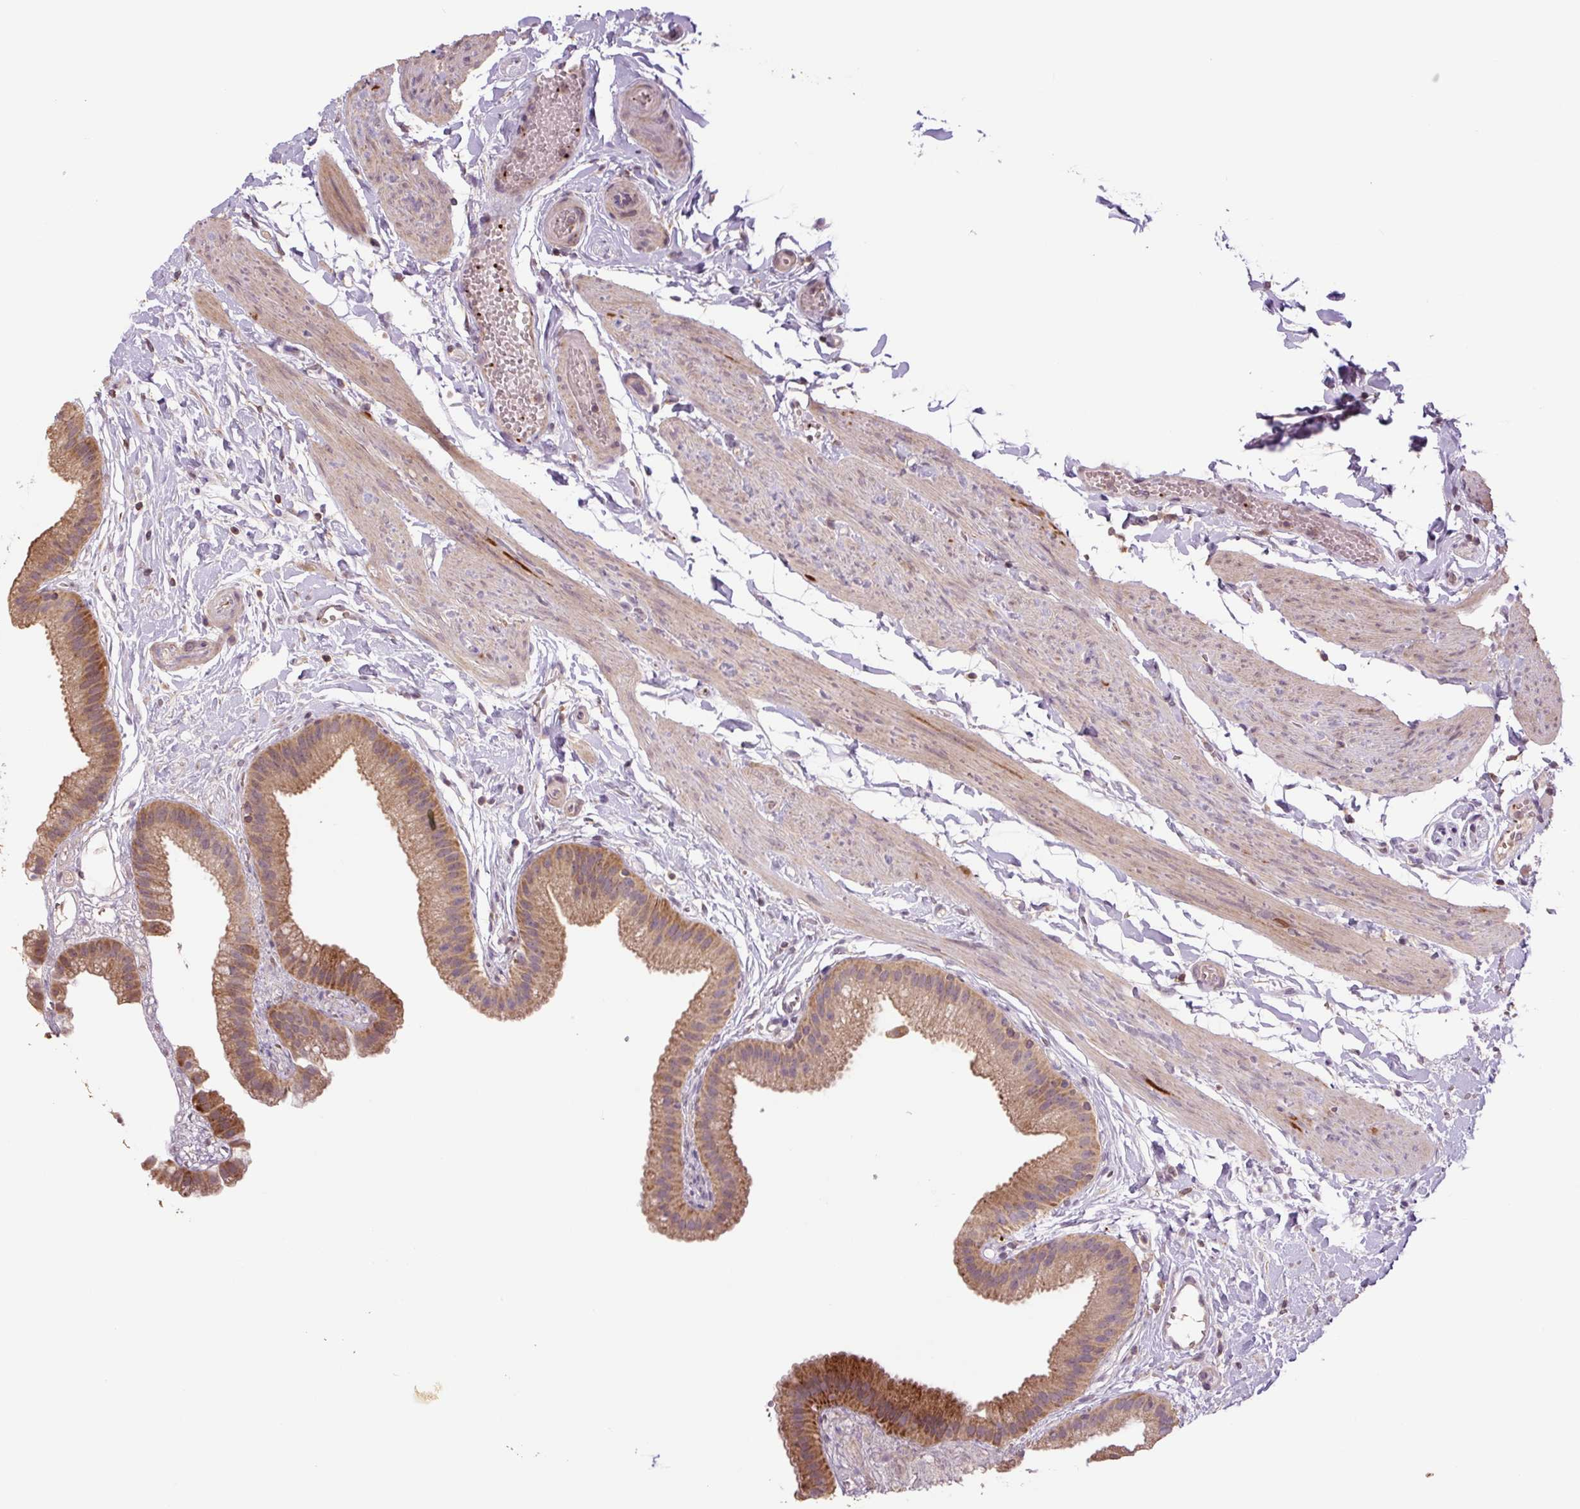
{"staining": {"intensity": "moderate", "quantity": ">75%", "location": "cytoplasmic/membranous"}, "tissue": "gallbladder", "cell_type": "Glandular cells", "image_type": "normal", "snomed": [{"axis": "morphology", "description": "Normal tissue, NOS"}, {"axis": "topography", "description": "Gallbladder"}], "caption": "Moderate cytoplasmic/membranous staining for a protein is identified in about >75% of glandular cells of benign gallbladder using IHC.", "gene": "TMEM160", "patient": {"sex": "female", "age": 63}}